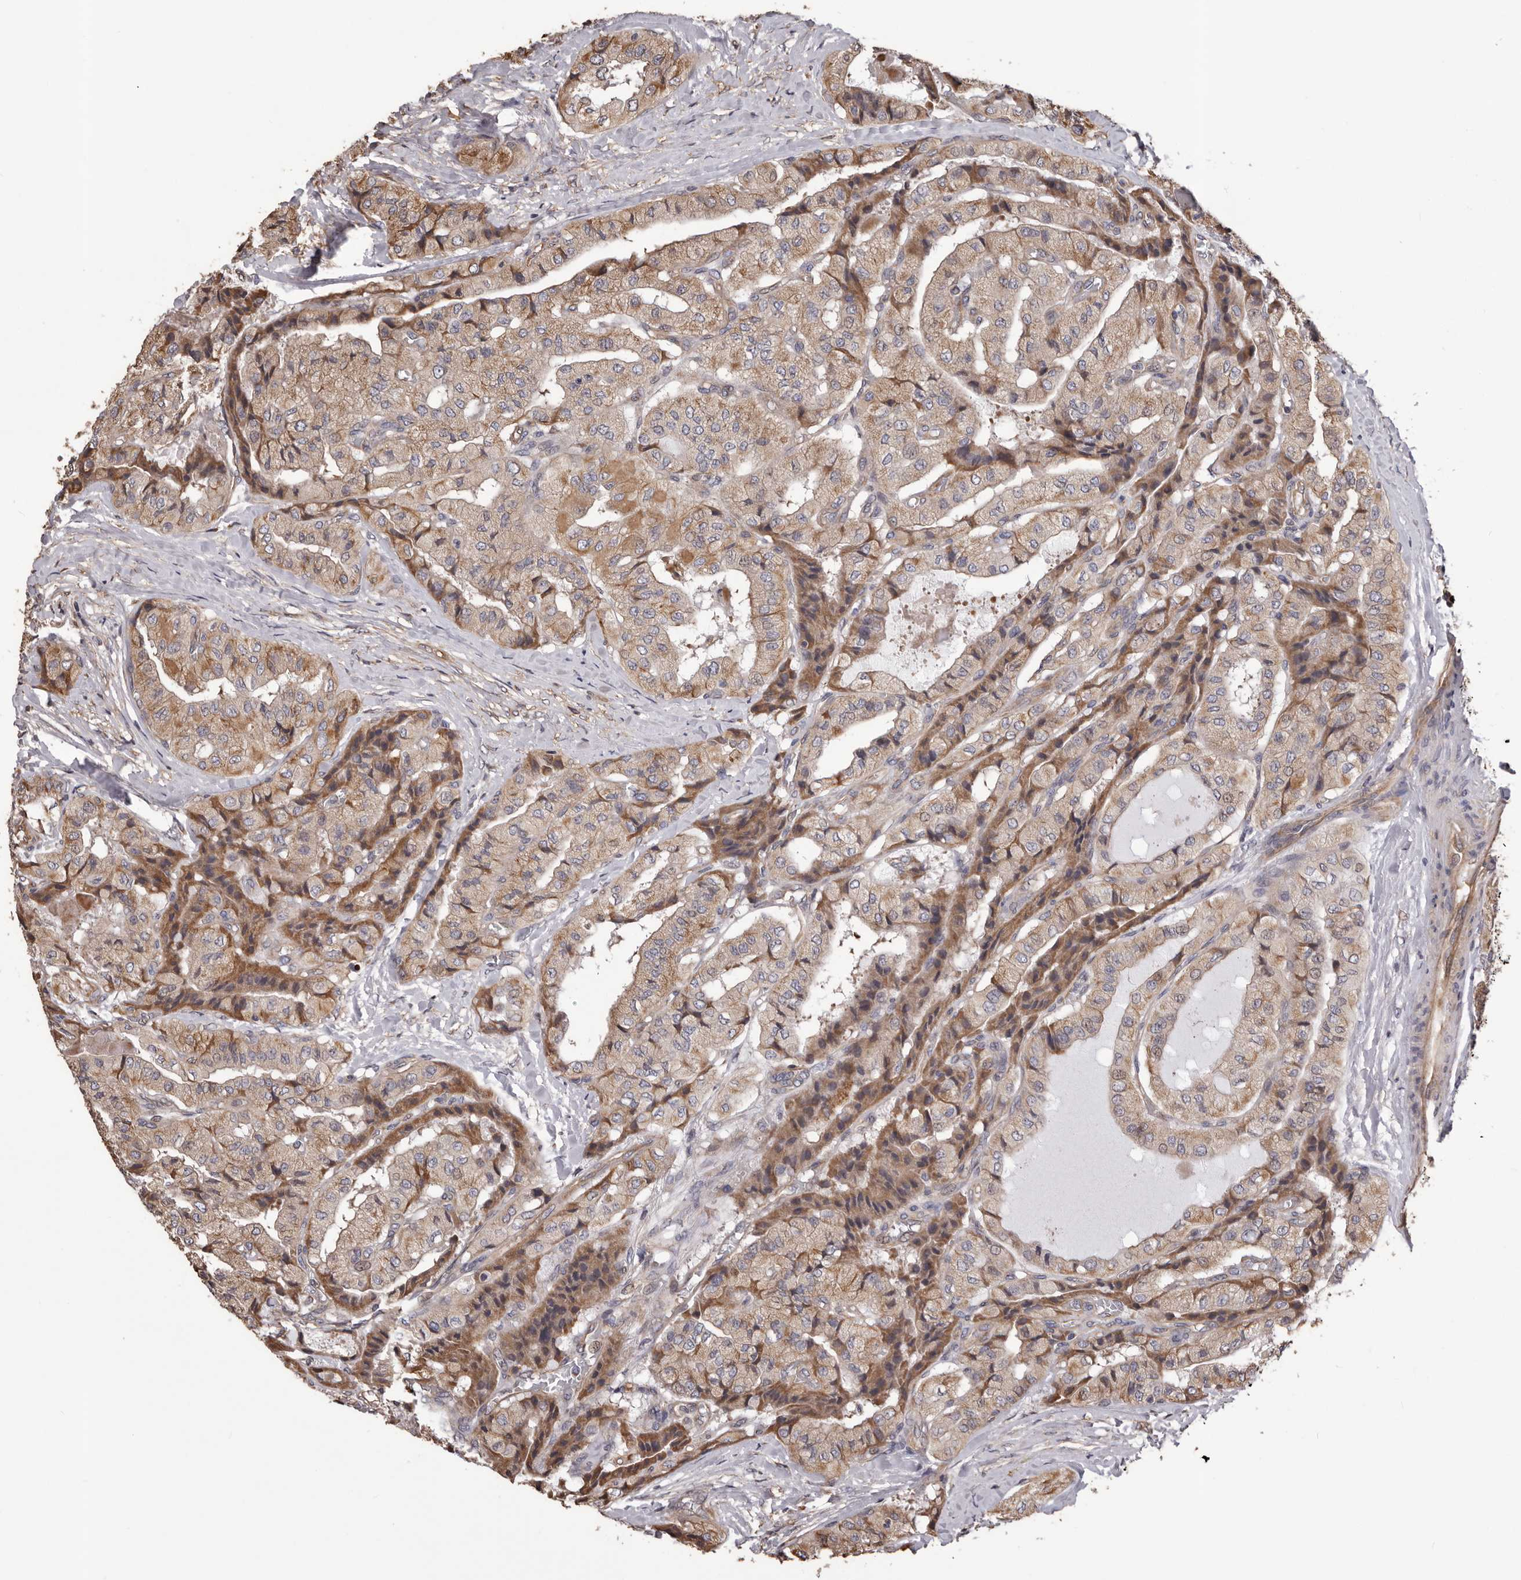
{"staining": {"intensity": "weak", "quantity": ">75%", "location": "cytoplasmic/membranous"}, "tissue": "thyroid cancer", "cell_type": "Tumor cells", "image_type": "cancer", "snomed": [{"axis": "morphology", "description": "Papillary adenocarcinoma, NOS"}, {"axis": "topography", "description": "Thyroid gland"}], "caption": "Immunohistochemical staining of thyroid cancer exhibits low levels of weak cytoplasmic/membranous positivity in approximately >75% of tumor cells.", "gene": "CEP104", "patient": {"sex": "female", "age": 59}}